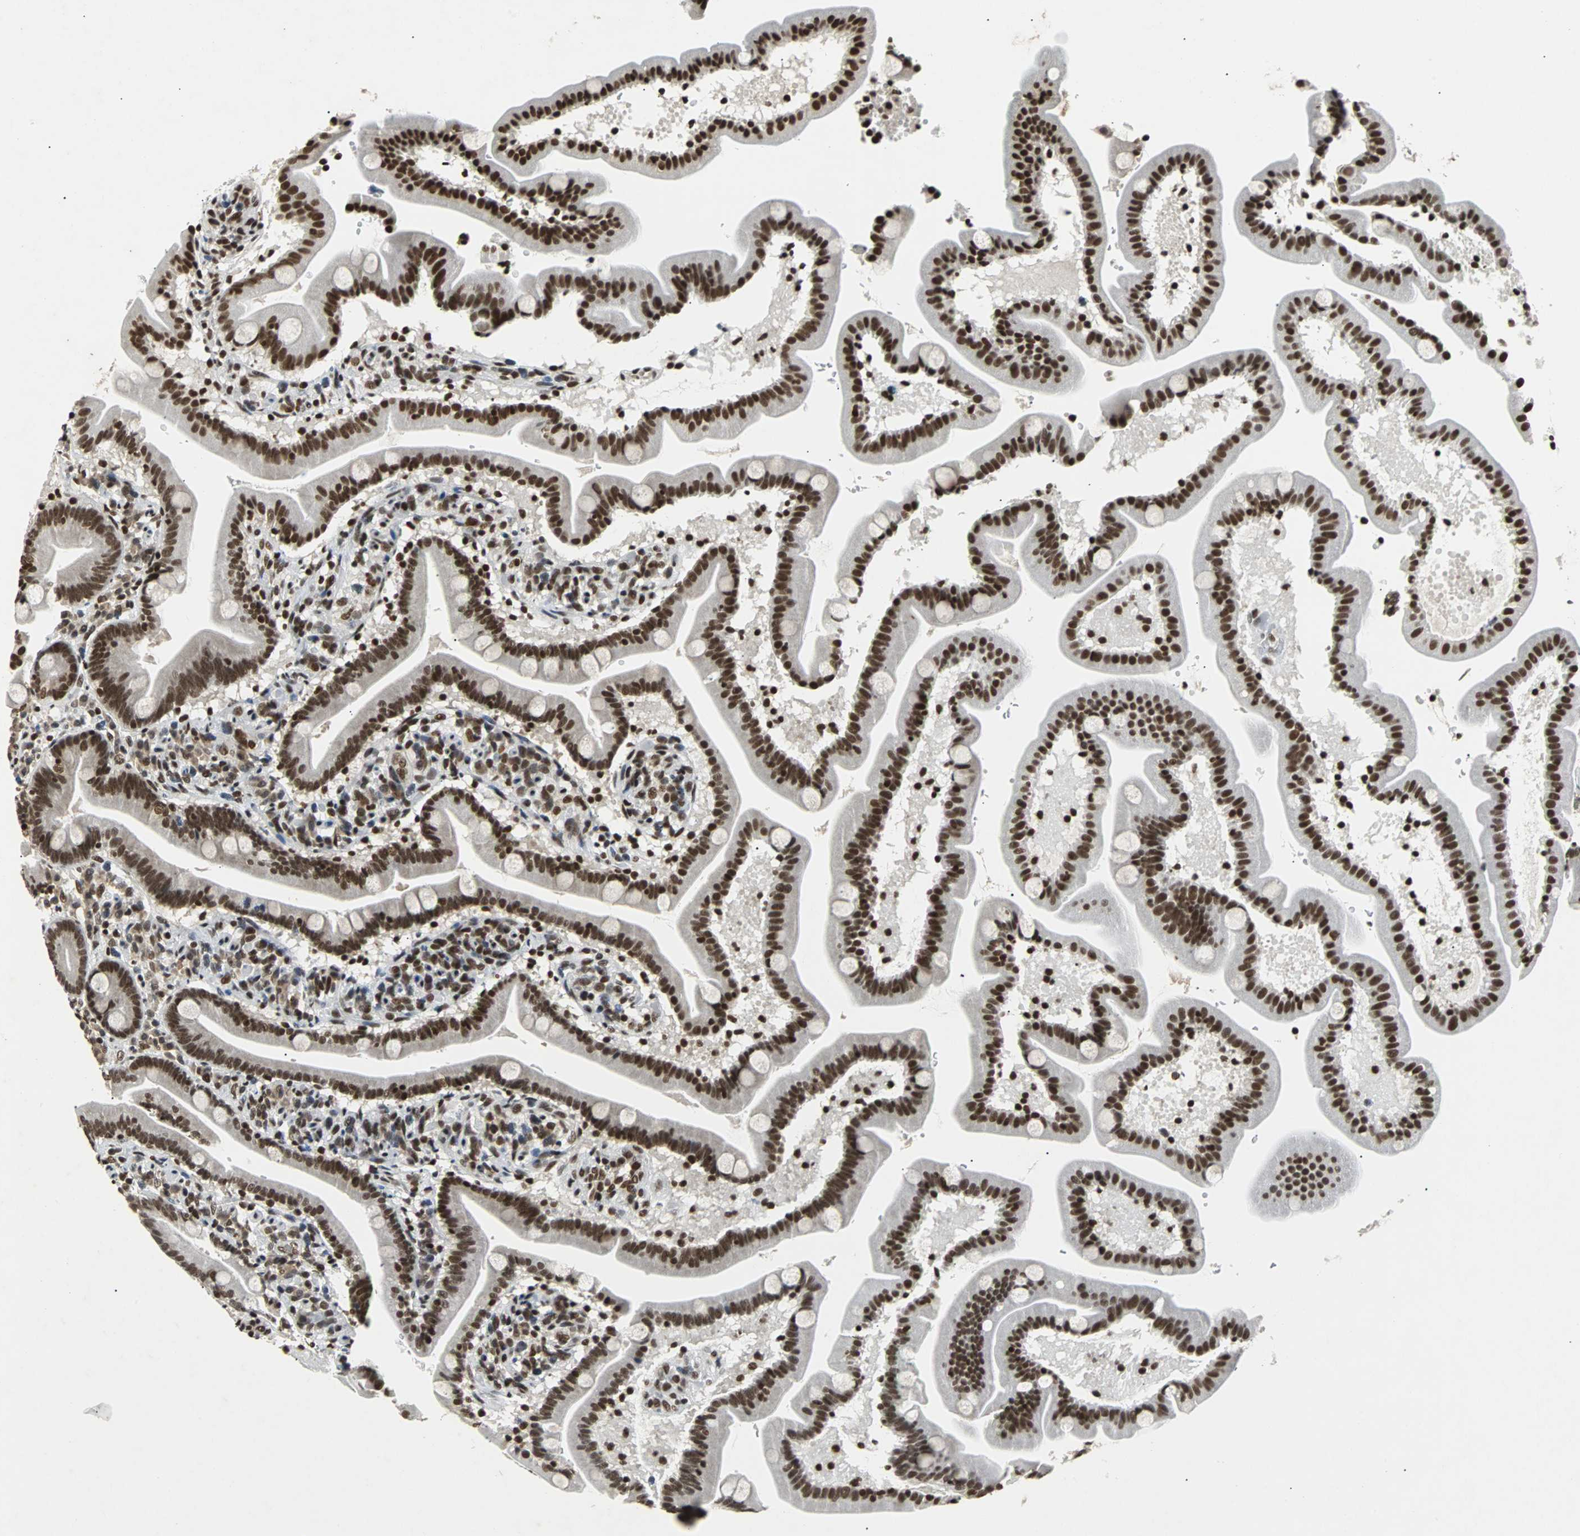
{"staining": {"intensity": "strong", "quantity": ">75%", "location": "nuclear"}, "tissue": "duodenum", "cell_type": "Glandular cells", "image_type": "normal", "snomed": [{"axis": "morphology", "description": "Normal tissue, NOS"}, {"axis": "topography", "description": "Duodenum"}], "caption": "Immunohistochemistry histopathology image of unremarkable human duodenum stained for a protein (brown), which exhibits high levels of strong nuclear staining in approximately >75% of glandular cells.", "gene": "GATAD2A", "patient": {"sex": "male", "age": 54}}